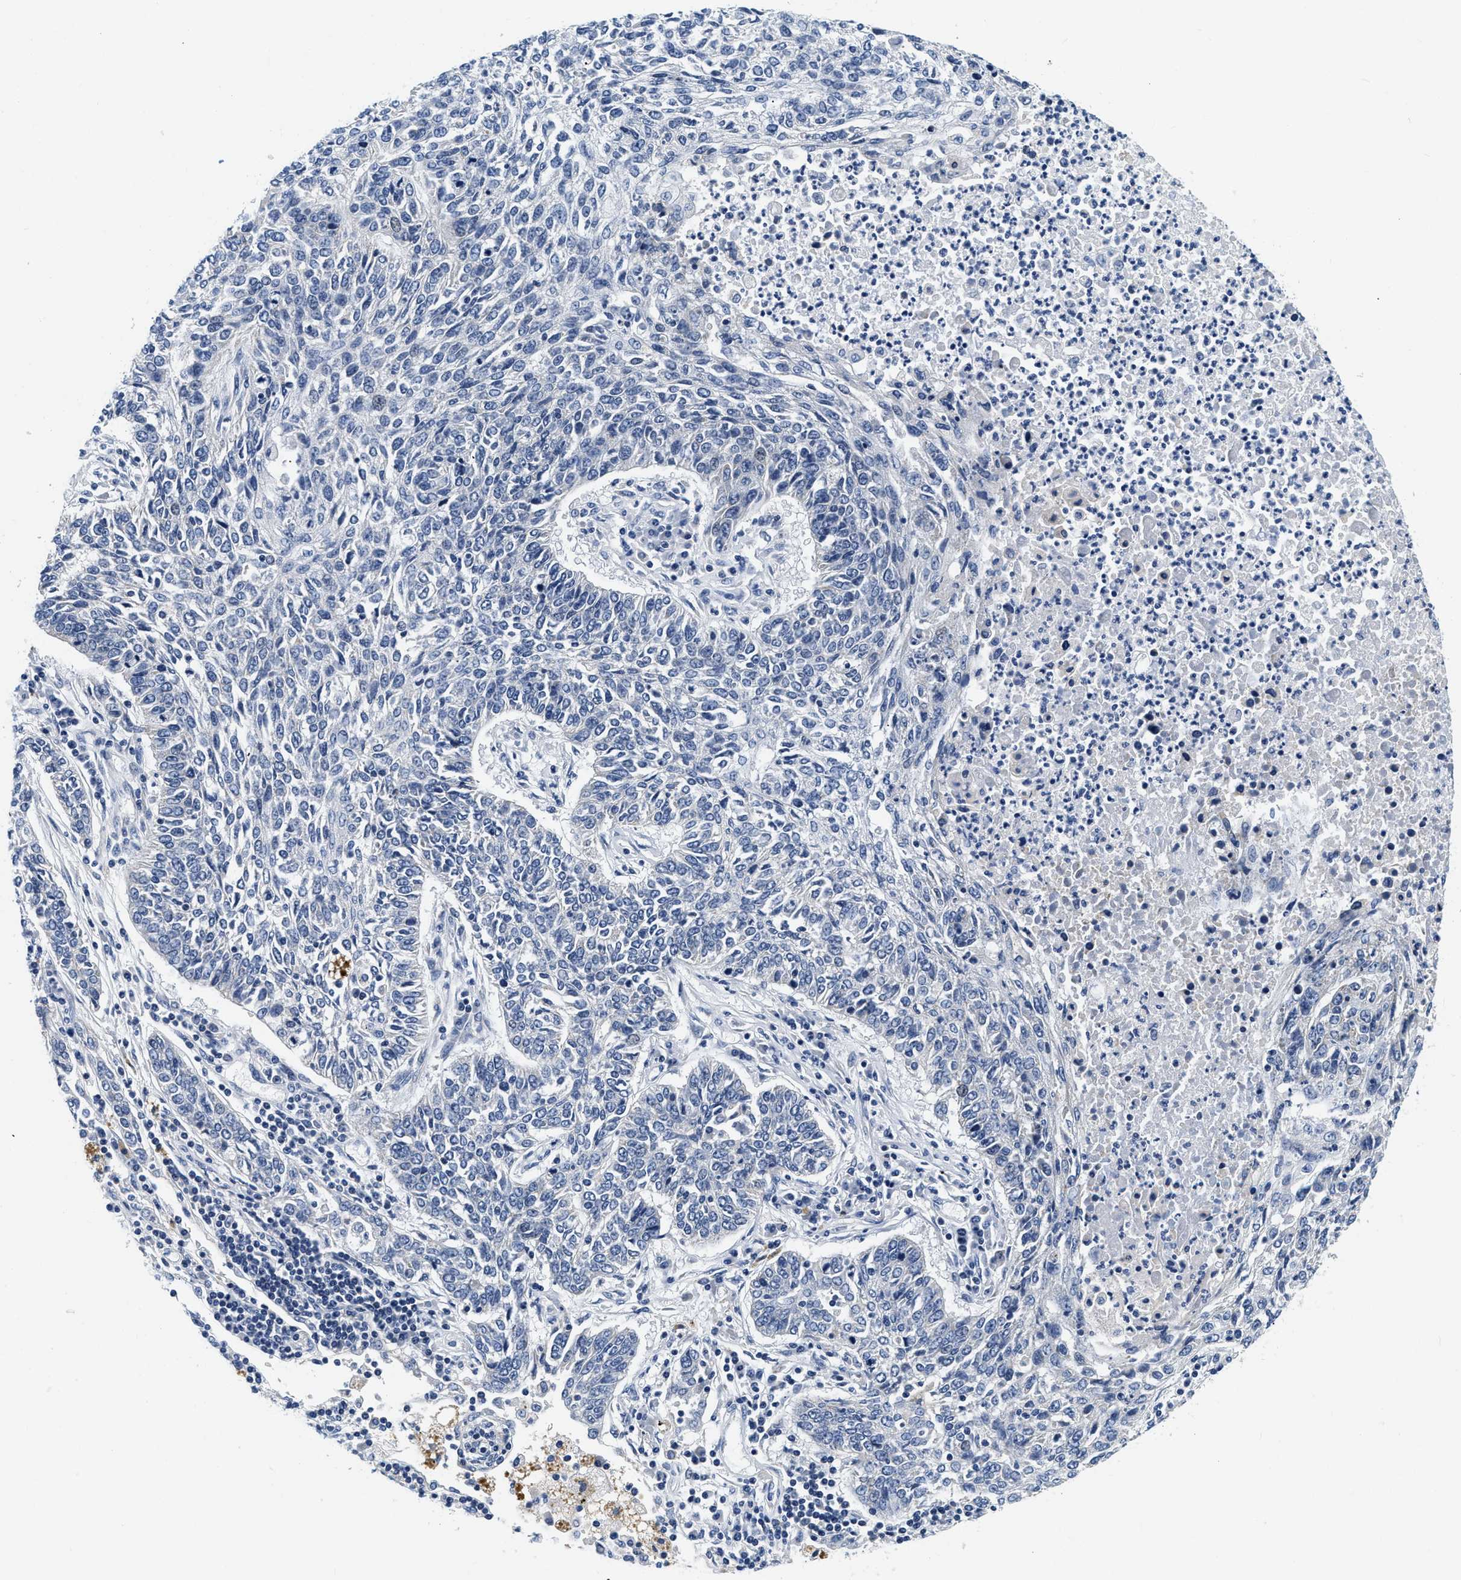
{"staining": {"intensity": "negative", "quantity": "none", "location": "none"}, "tissue": "lung cancer", "cell_type": "Tumor cells", "image_type": "cancer", "snomed": [{"axis": "morphology", "description": "Normal tissue, NOS"}, {"axis": "morphology", "description": "Squamous cell carcinoma, NOS"}, {"axis": "topography", "description": "Cartilage tissue"}, {"axis": "topography", "description": "Bronchus"}, {"axis": "topography", "description": "Lung"}], "caption": "Tumor cells show no significant expression in lung cancer. (Immunohistochemistry, brightfield microscopy, high magnification).", "gene": "PDP1", "patient": {"sex": "female", "age": 49}}